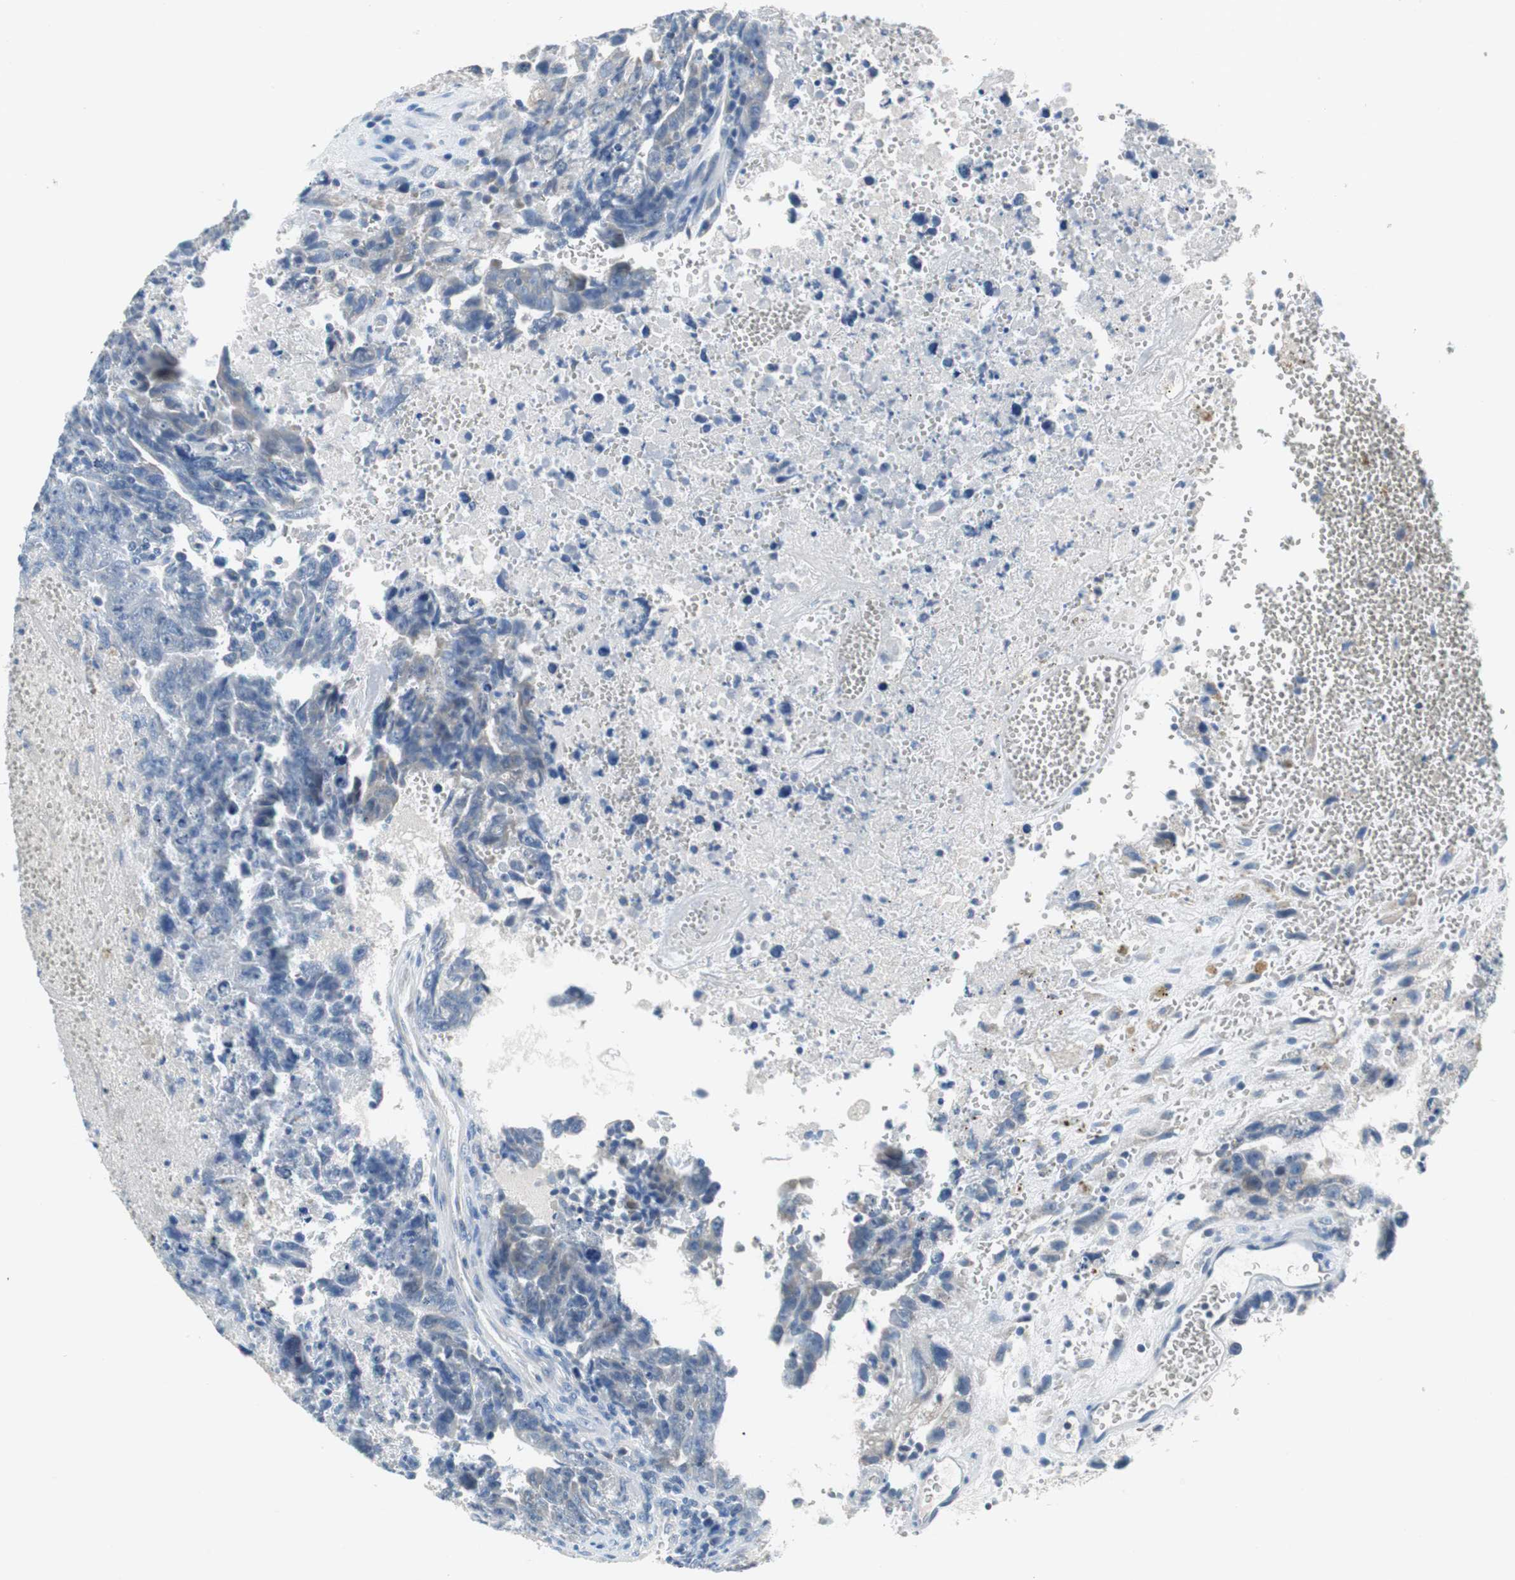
{"staining": {"intensity": "negative", "quantity": "none", "location": "none"}, "tissue": "testis cancer", "cell_type": "Tumor cells", "image_type": "cancer", "snomed": [{"axis": "morphology", "description": "Carcinoma, Embryonal, NOS"}, {"axis": "topography", "description": "Testis"}], "caption": "Tumor cells show no significant staining in testis cancer (embryonal carcinoma).", "gene": "FADS2", "patient": {"sex": "male", "age": 28}}